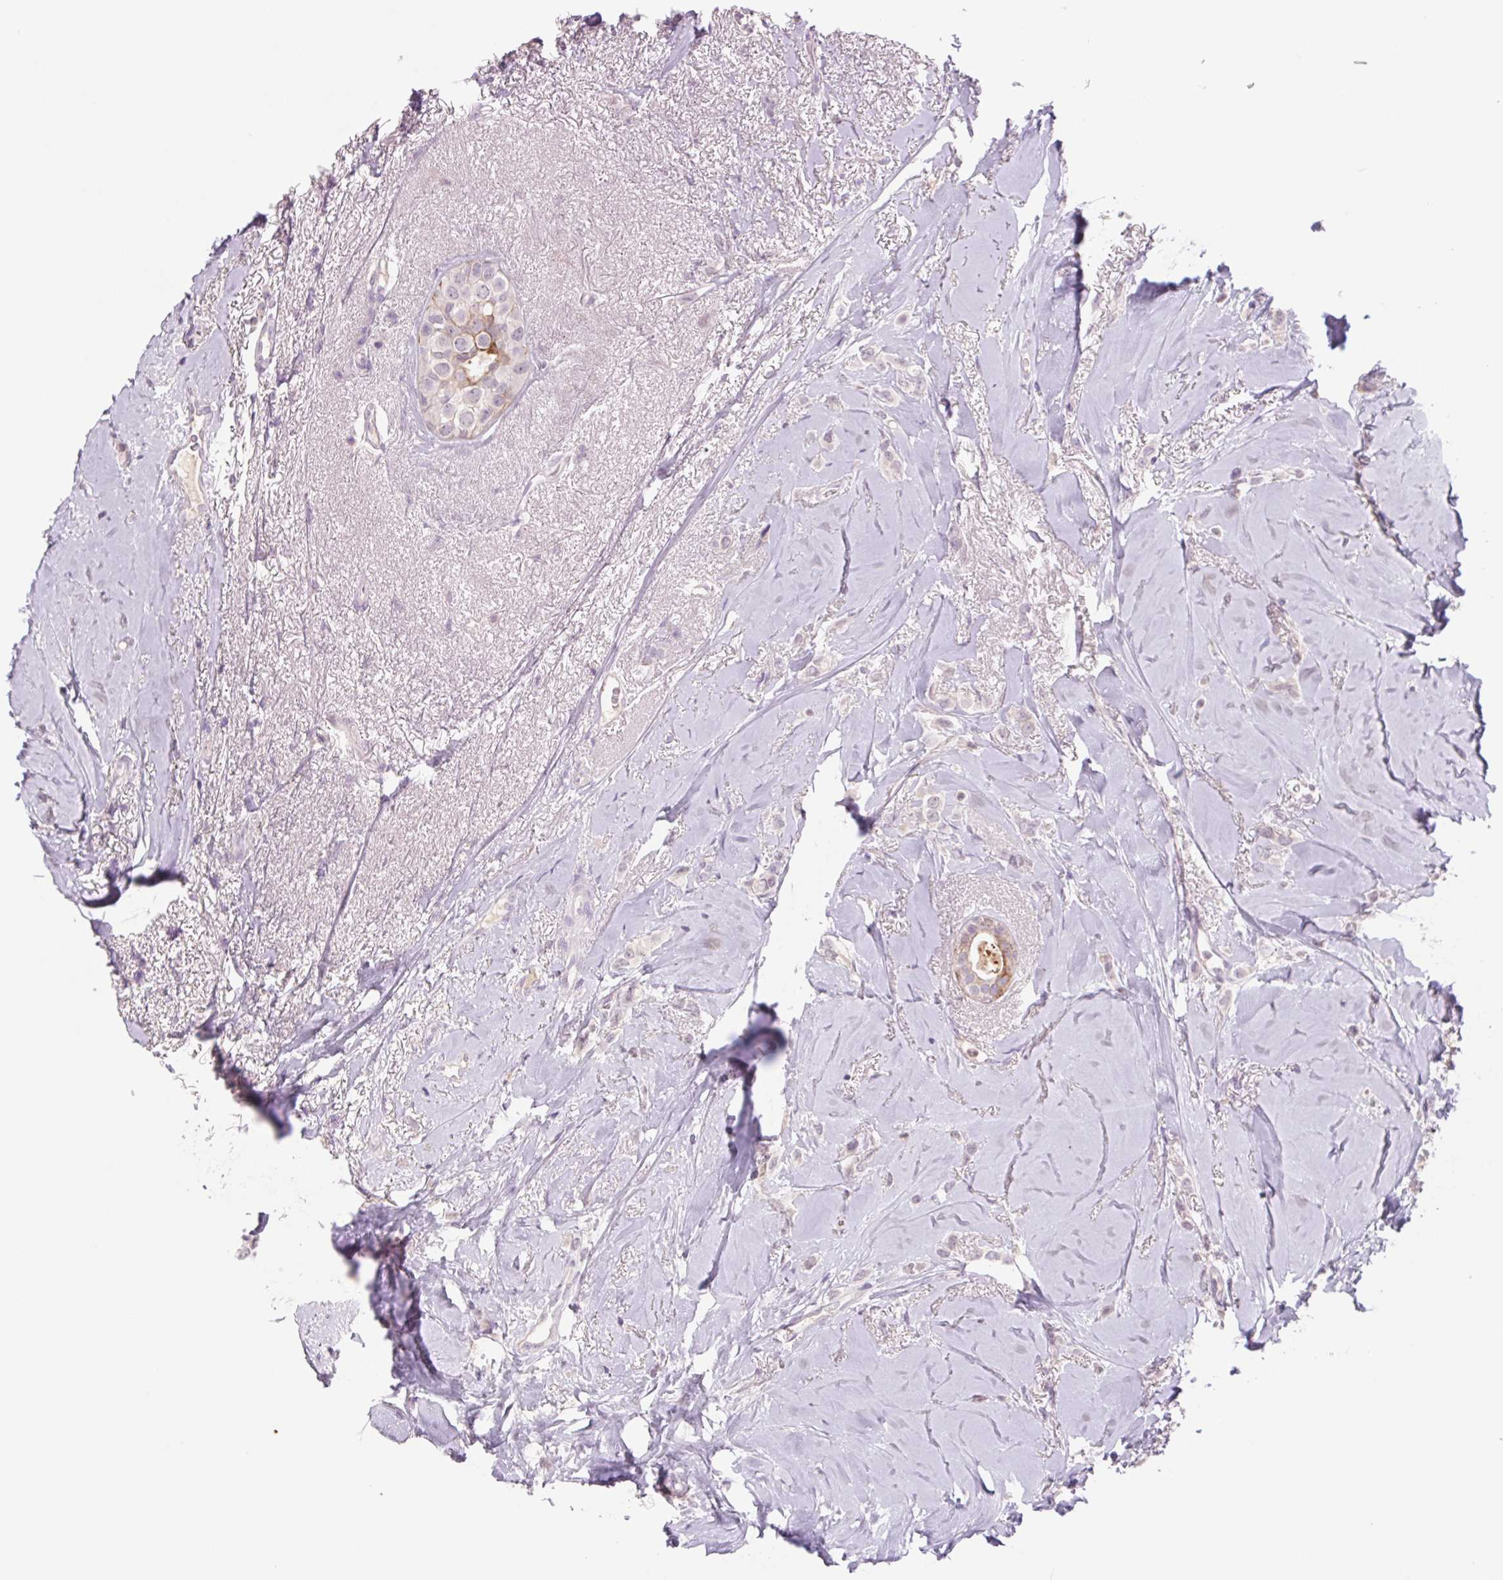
{"staining": {"intensity": "negative", "quantity": "none", "location": "none"}, "tissue": "breast cancer", "cell_type": "Tumor cells", "image_type": "cancer", "snomed": [{"axis": "morphology", "description": "Lobular carcinoma"}, {"axis": "topography", "description": "Breast"}], "caption": "Tumor cells show no significant protein positivity in lobular carcinoma (breast).", "gene": "KRT1", "patient": {"sex": "female", "age": 66}}